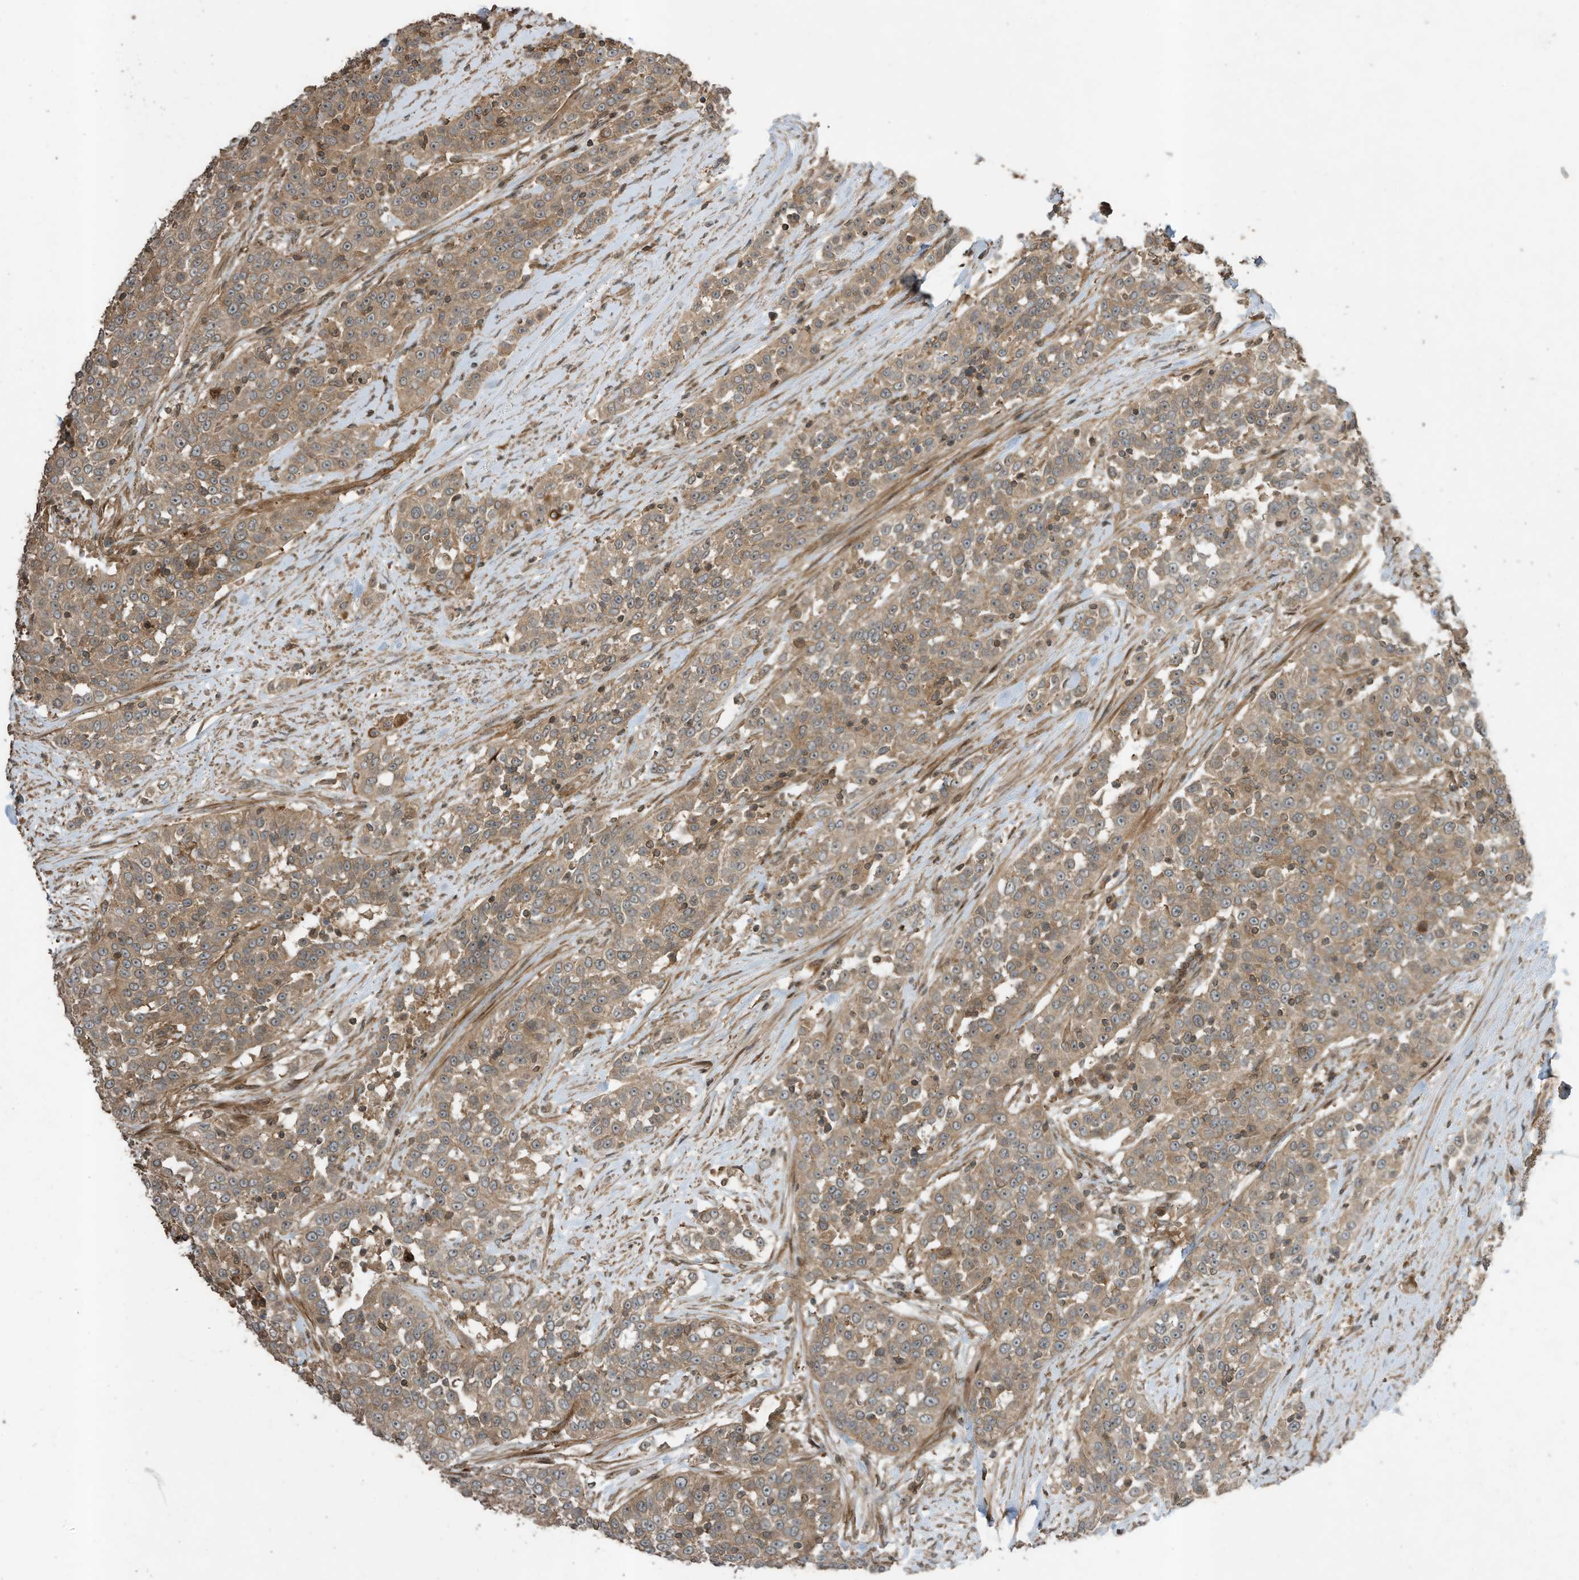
{"staining": {"intensity": "moderate", "quantity": ">75%", "location": "cytoplasmic/membranous"}, "tissue": "urothelial cancer", "cell_type": "Tumor cells", "image_type": "cancer", "snomed": [{"axis": "morphology", "description": "Urothelial carcinoma, High grade"}, {"axis": "topography", "description": "Urinary bladder"}], "caption": "The immunohistochemical stain labels moderate cytoplasmic/membranous positivity in tumor cells of urothelial cancer tissue. The staining was performed using DAB (3,3'-diaminobenzidine), with brown indicating positive protein expression. Nuclei are stained blue with hematoxylin.", "gene": "ZNF653", "patient": {"sex": "female", "age": 80}}